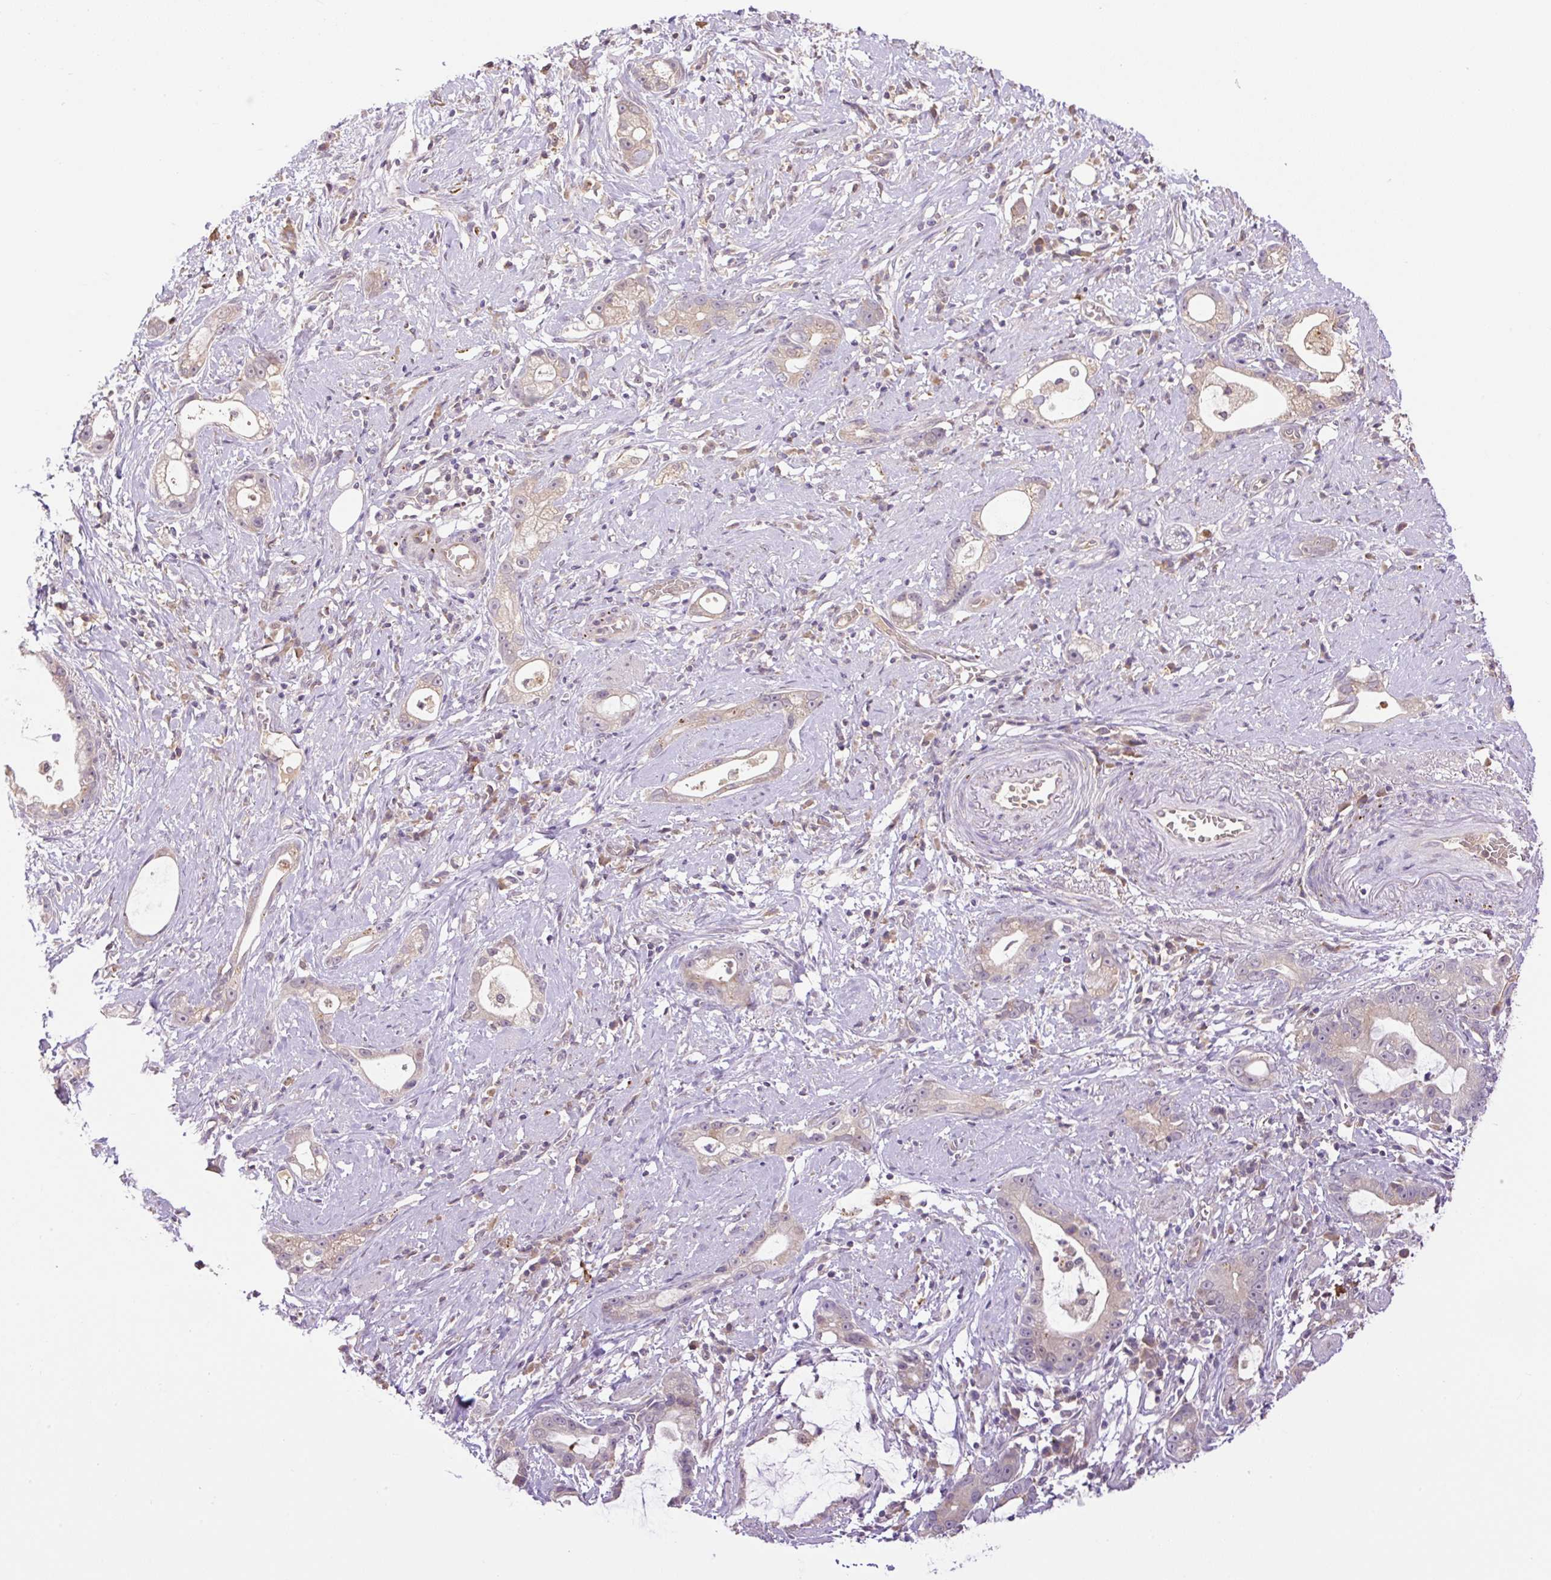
{"staining": {"intensity": "weak", "quantity": "25%-75%", "location": "cytoplasmic/membranous"}, "tissue": "stomach cancer", "cell_type": "Tumor cells", "image_type": "cancer", "snomed": [{"axis": "morphology", "description": "Adenocarcinoma, NOS"}, {"axis": "topography", "description": "Stomach"}], "caption": "The immunohistochemical stain highlights weak cytoplasmic/membranous expression in tumor cells of stomach cancer (adenocarcinoma) tissue.", "gene": "HABP4", "patient": {"sex": "male", "age": 55}}